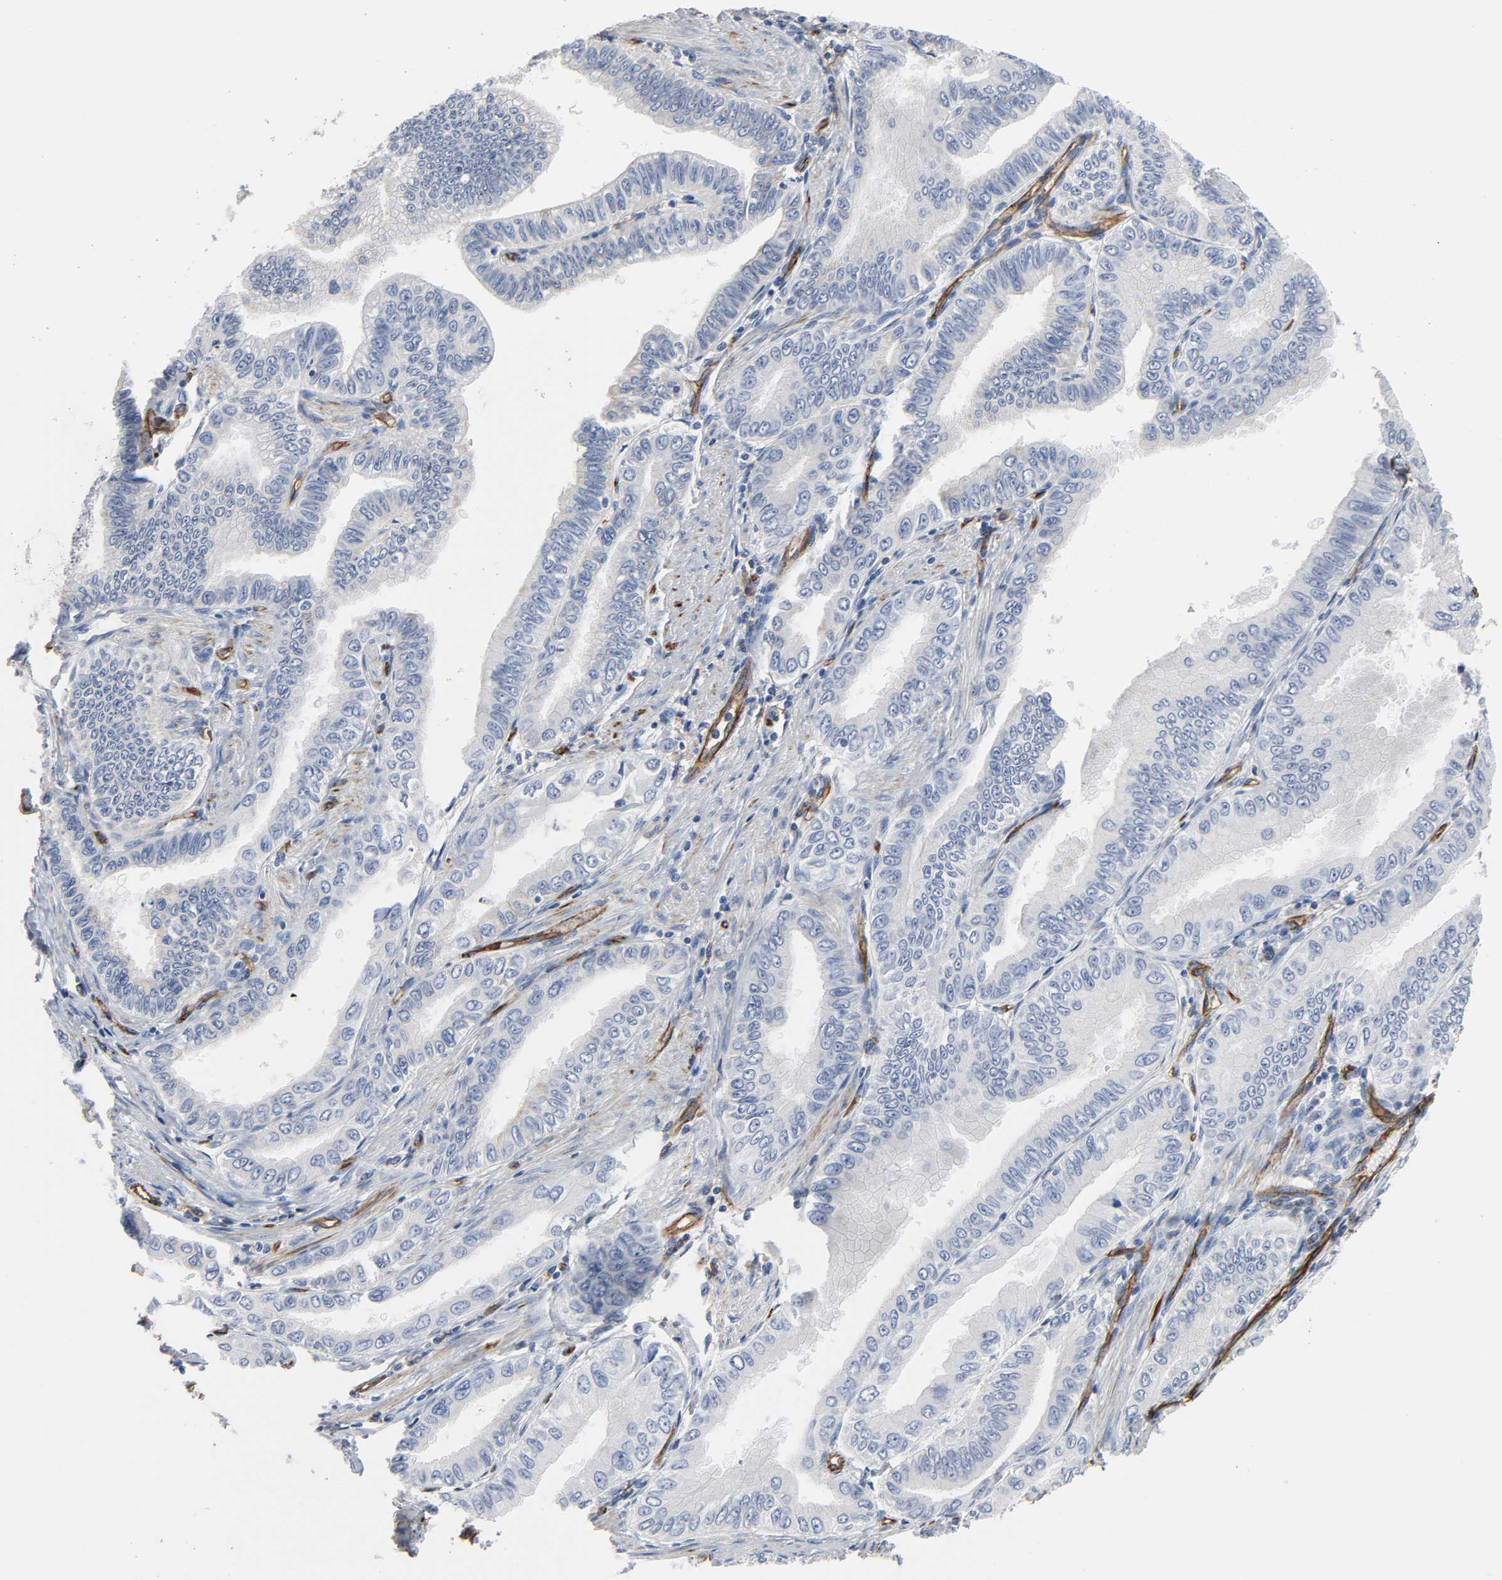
{"staining": {"intensity": "negative", "quantity": "none", "location": "none"}, "tissue": "pancreatic cancer", "cell_type": "Tumor cells", "image_type": "cancer", "snomed": [{"axis": "morphology", "description": "Normal tissue, NOS"}, {"axis": "topography", "description": "Lymph node"}], "caption": "An image of pancreatic cancer stained for a protein shows no brown staining in tumor cells.", "gene": "PECAM1", "patient": {"sex": "male", "age": 50}}